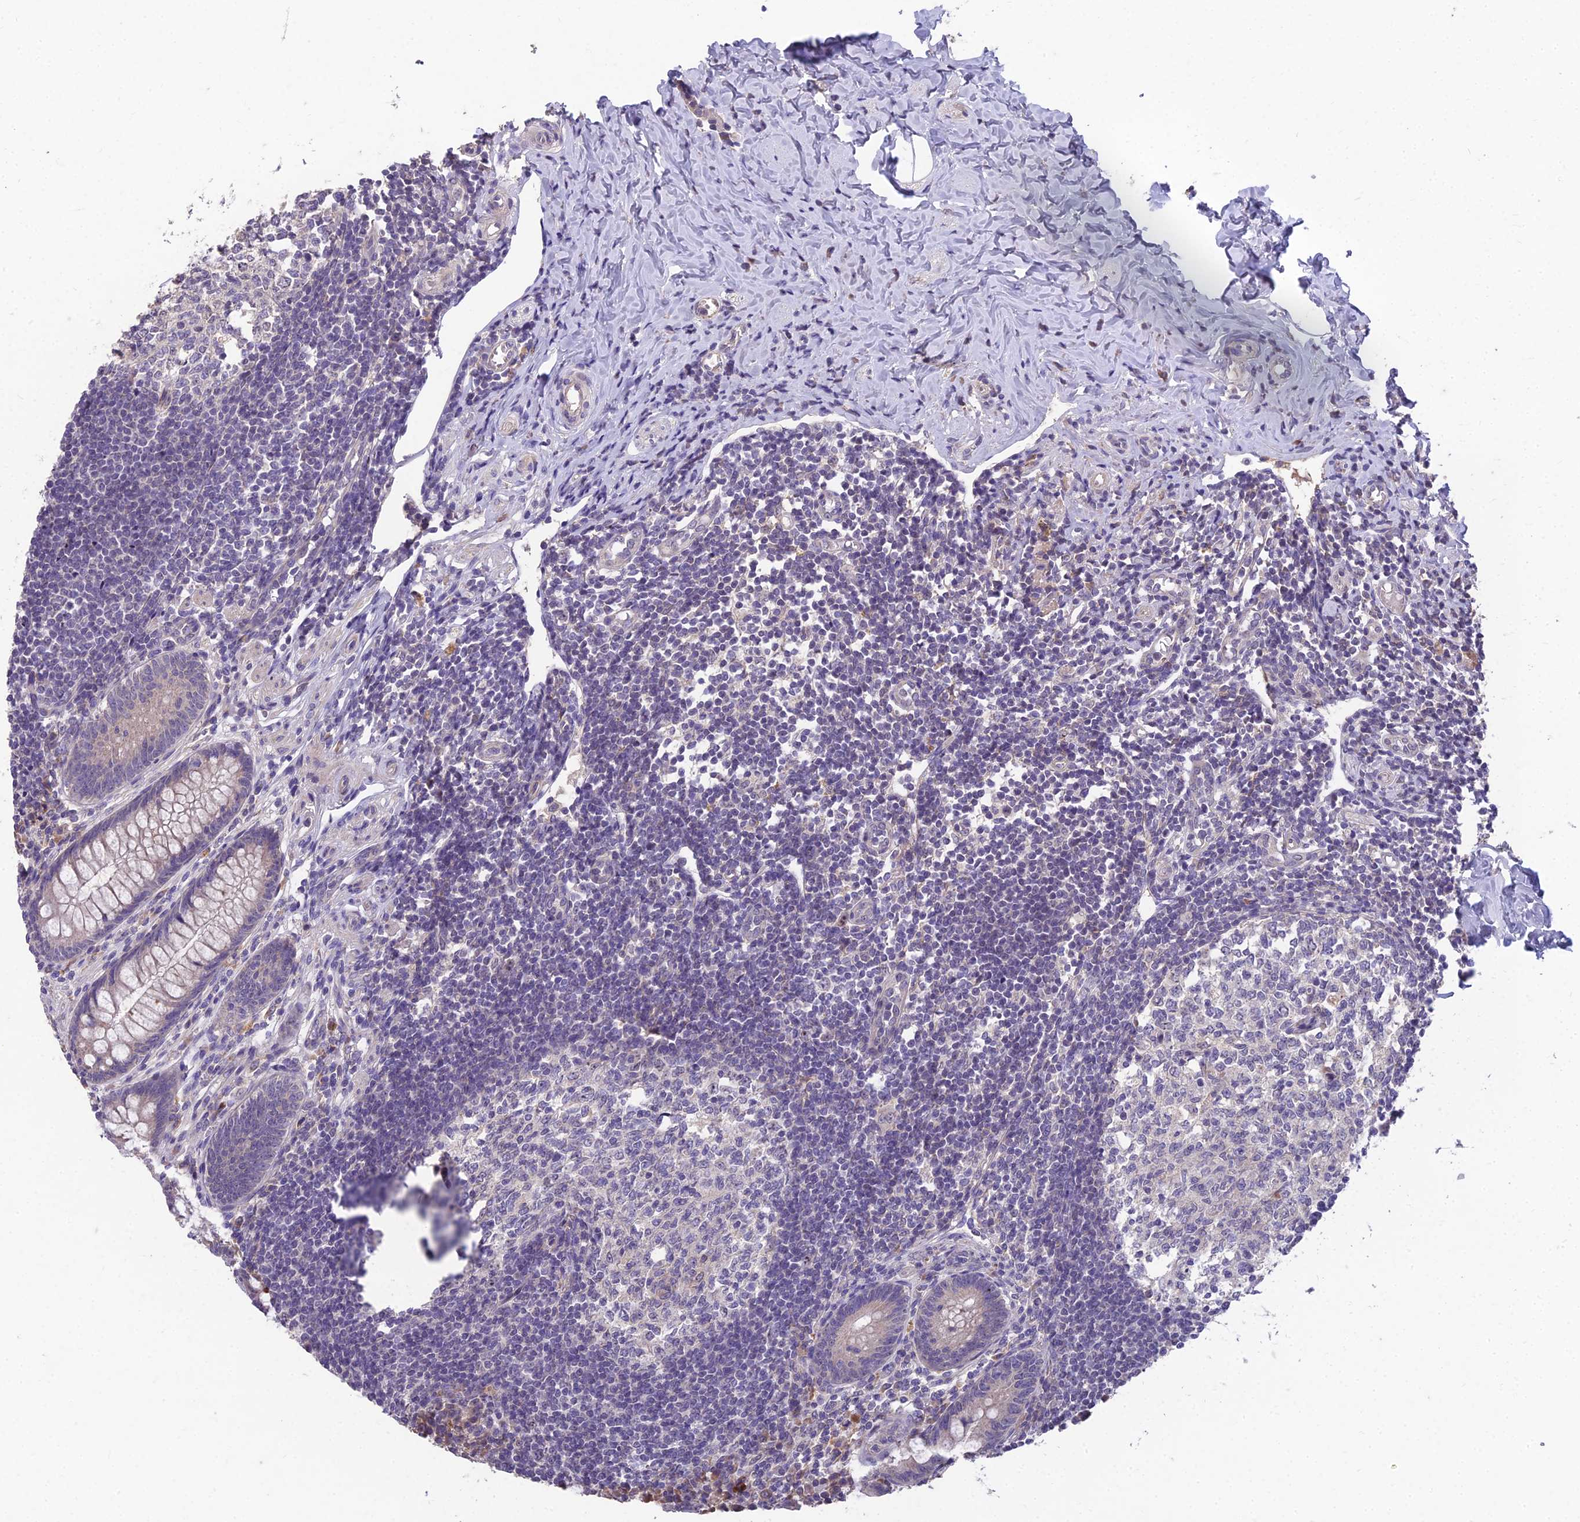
{"staining": {"intensity": "weak", "quantity": ">75%", "location": "cytoplasmic/membranous"}, "tissue": "appendix", "cell_type": "Glandular cells", "image_type": "normal", "snomed": [{"axis": "morphology", "description": "Normal tissue, NOS"}, {"axis": "topography", "description": "Appendix"}], "caption": "IHC (DAB) staining of normal human appendix demonstrates weak cytoplasmic/membranous protein staining in approximately >75% of glandular cells.", "gene": "ZNF333", "patient": {"sex": "female", "age": 33}}